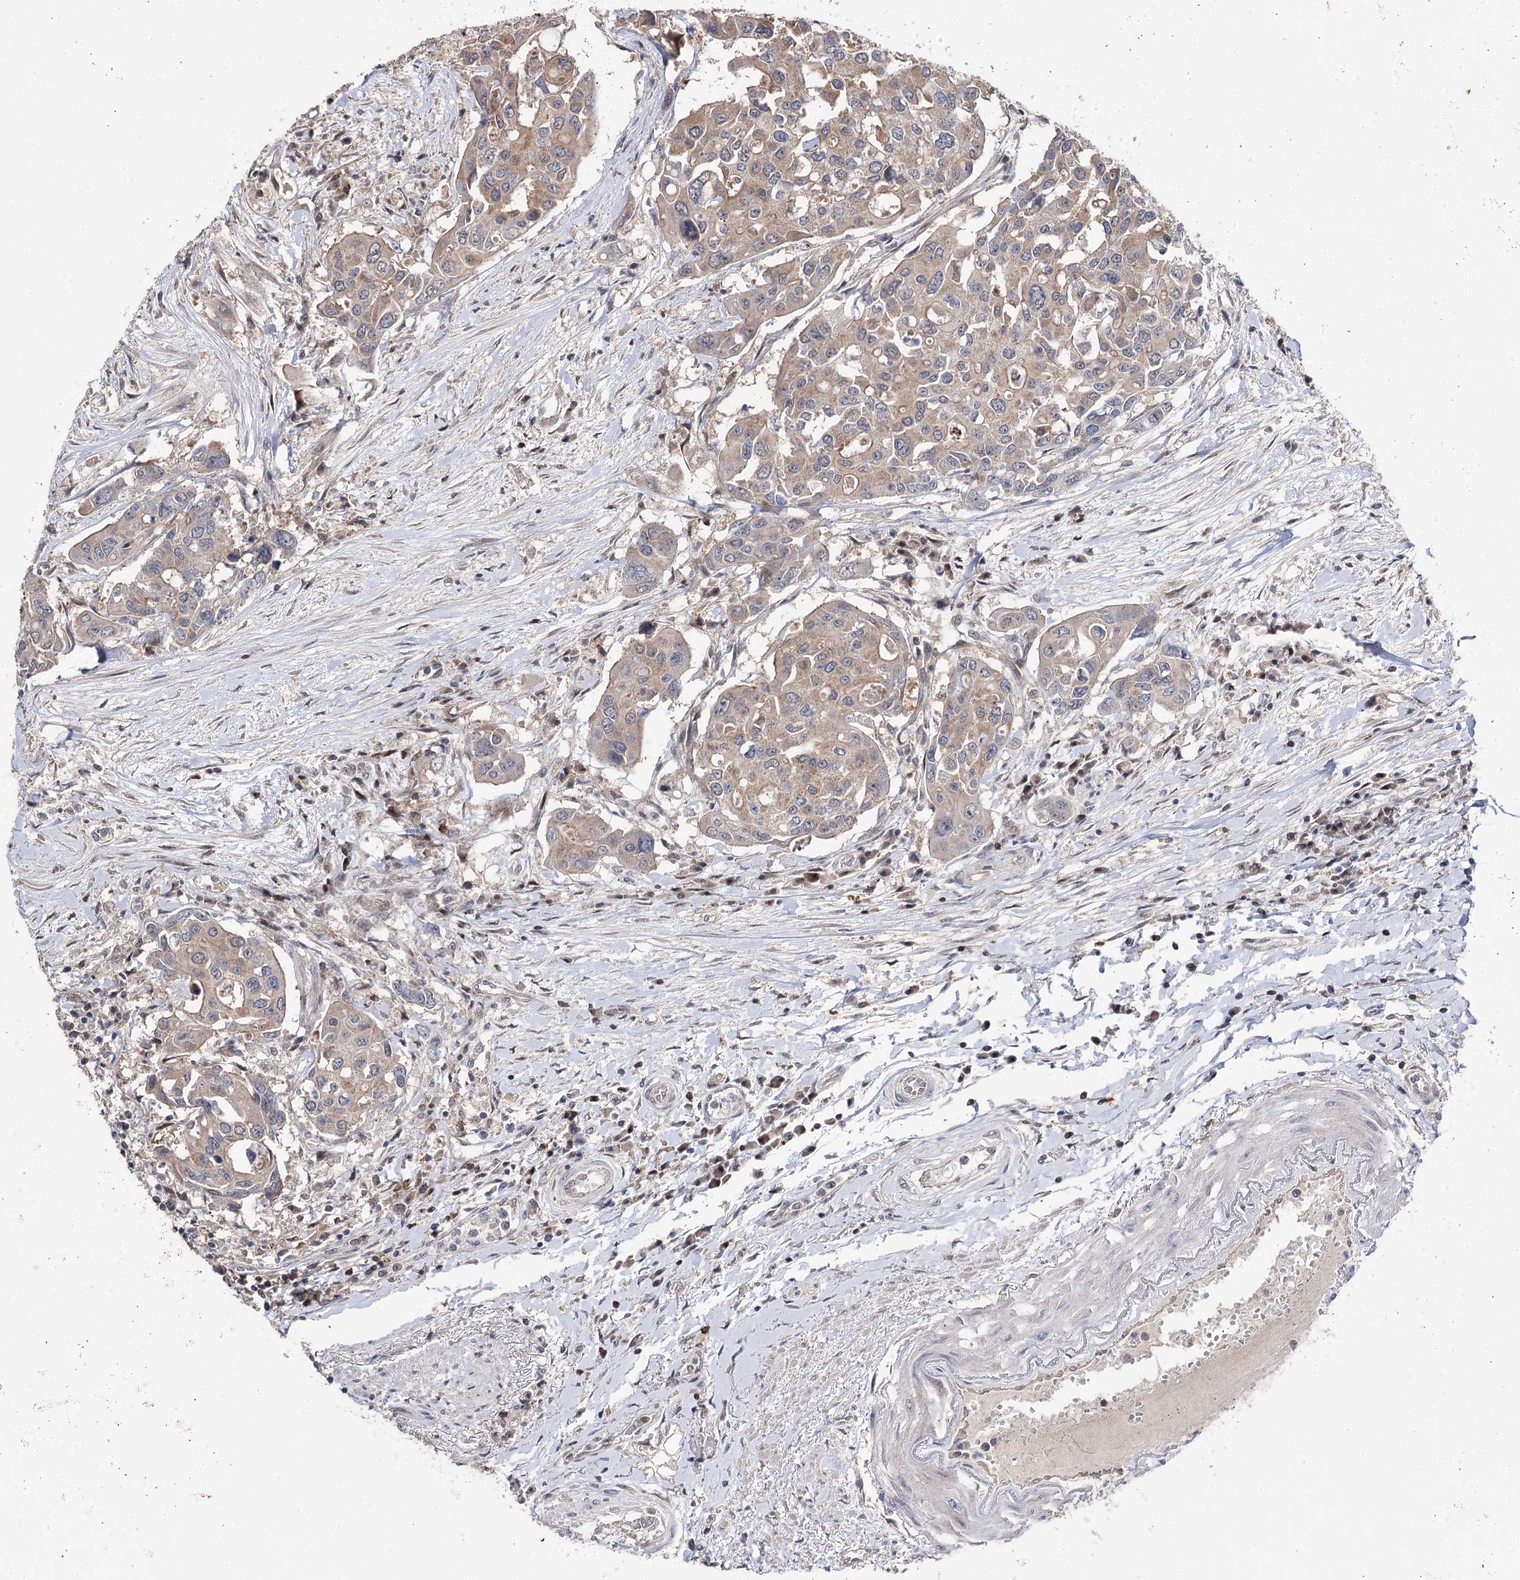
{"staining": {"intensity": "weak", "quantity": "25%-75%", "location": "cytoplasmic/membranous"}, "tissue": "colorectal cancer", "cell_type": "Tumor cells", "image_type": "cancer", "snomed": [{"axis": "morphology", "description": "Adenocarcinoma, NOS"}, {"axis": "topography", "description": "Colon"}], "caption": "Colorectal cancer (adenocarcinoma) tissue reveals weak cytoplasmic/membranous staining in approximately 25%-75% of tumor cells", "gene": "STX6", "patient": {"sex": "male", "age": 77}}